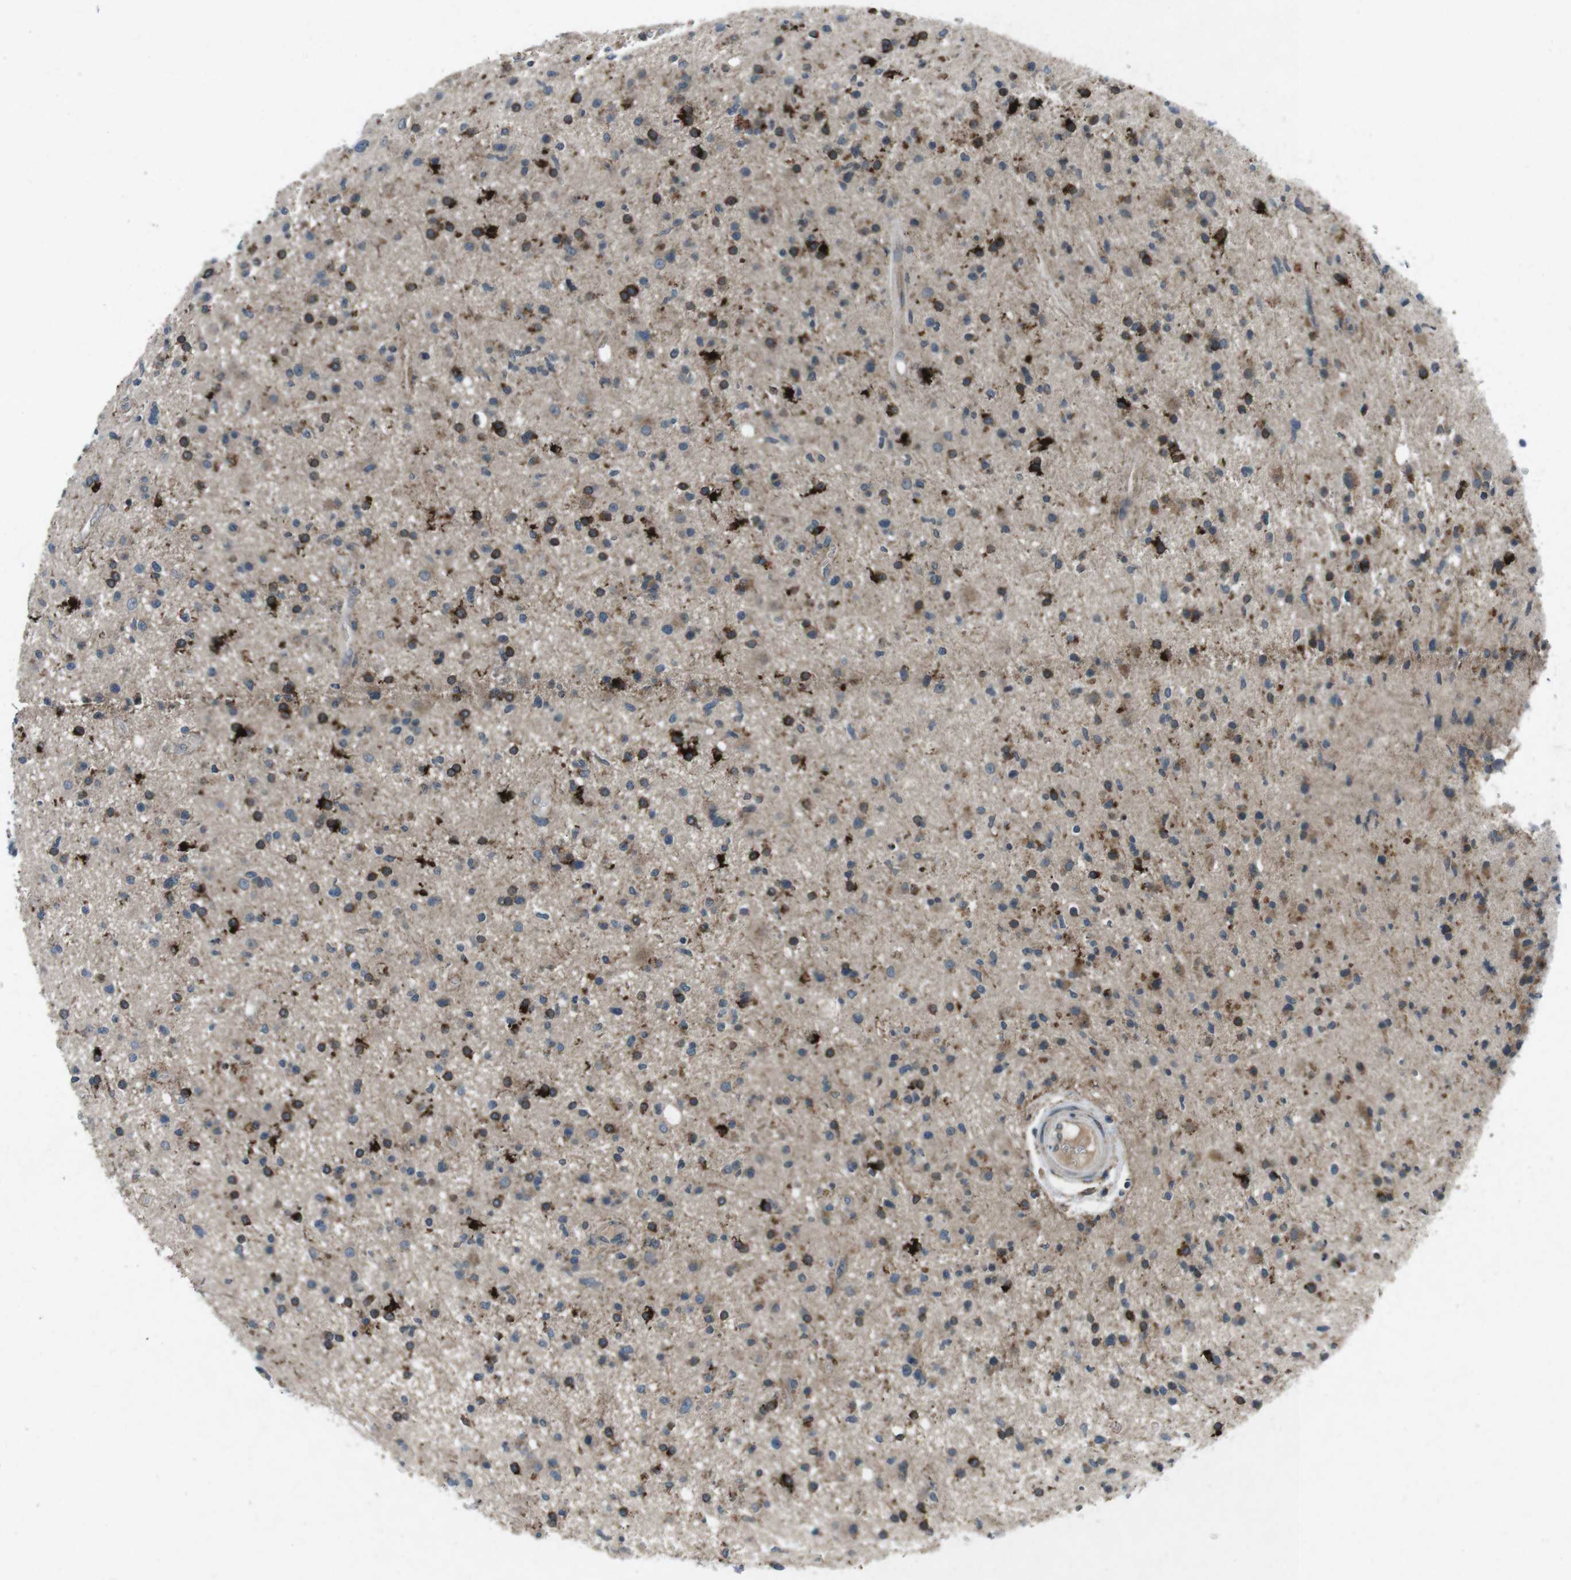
{"staining": {"intensity": "strong", "quantity": "25%-75%", "location": "cytoplasmic/membranous"}, "tissue": "glioma", "cell_type": "Tumor cells", "image_type": "cancer", "snomed": [{"axis": "morphology", "description": "Glioma, malignant, High grade"}, {"axis": "topography", "description": "Brain"}], "caption": "High-grade glioma (malignant) stained with a brown dye displays strong cytoplasmic/membranous positive positivity in about 25%-75% of tumor cells.", "gene": "CDK16", "patient": {"sex": "male", "age": 33}}